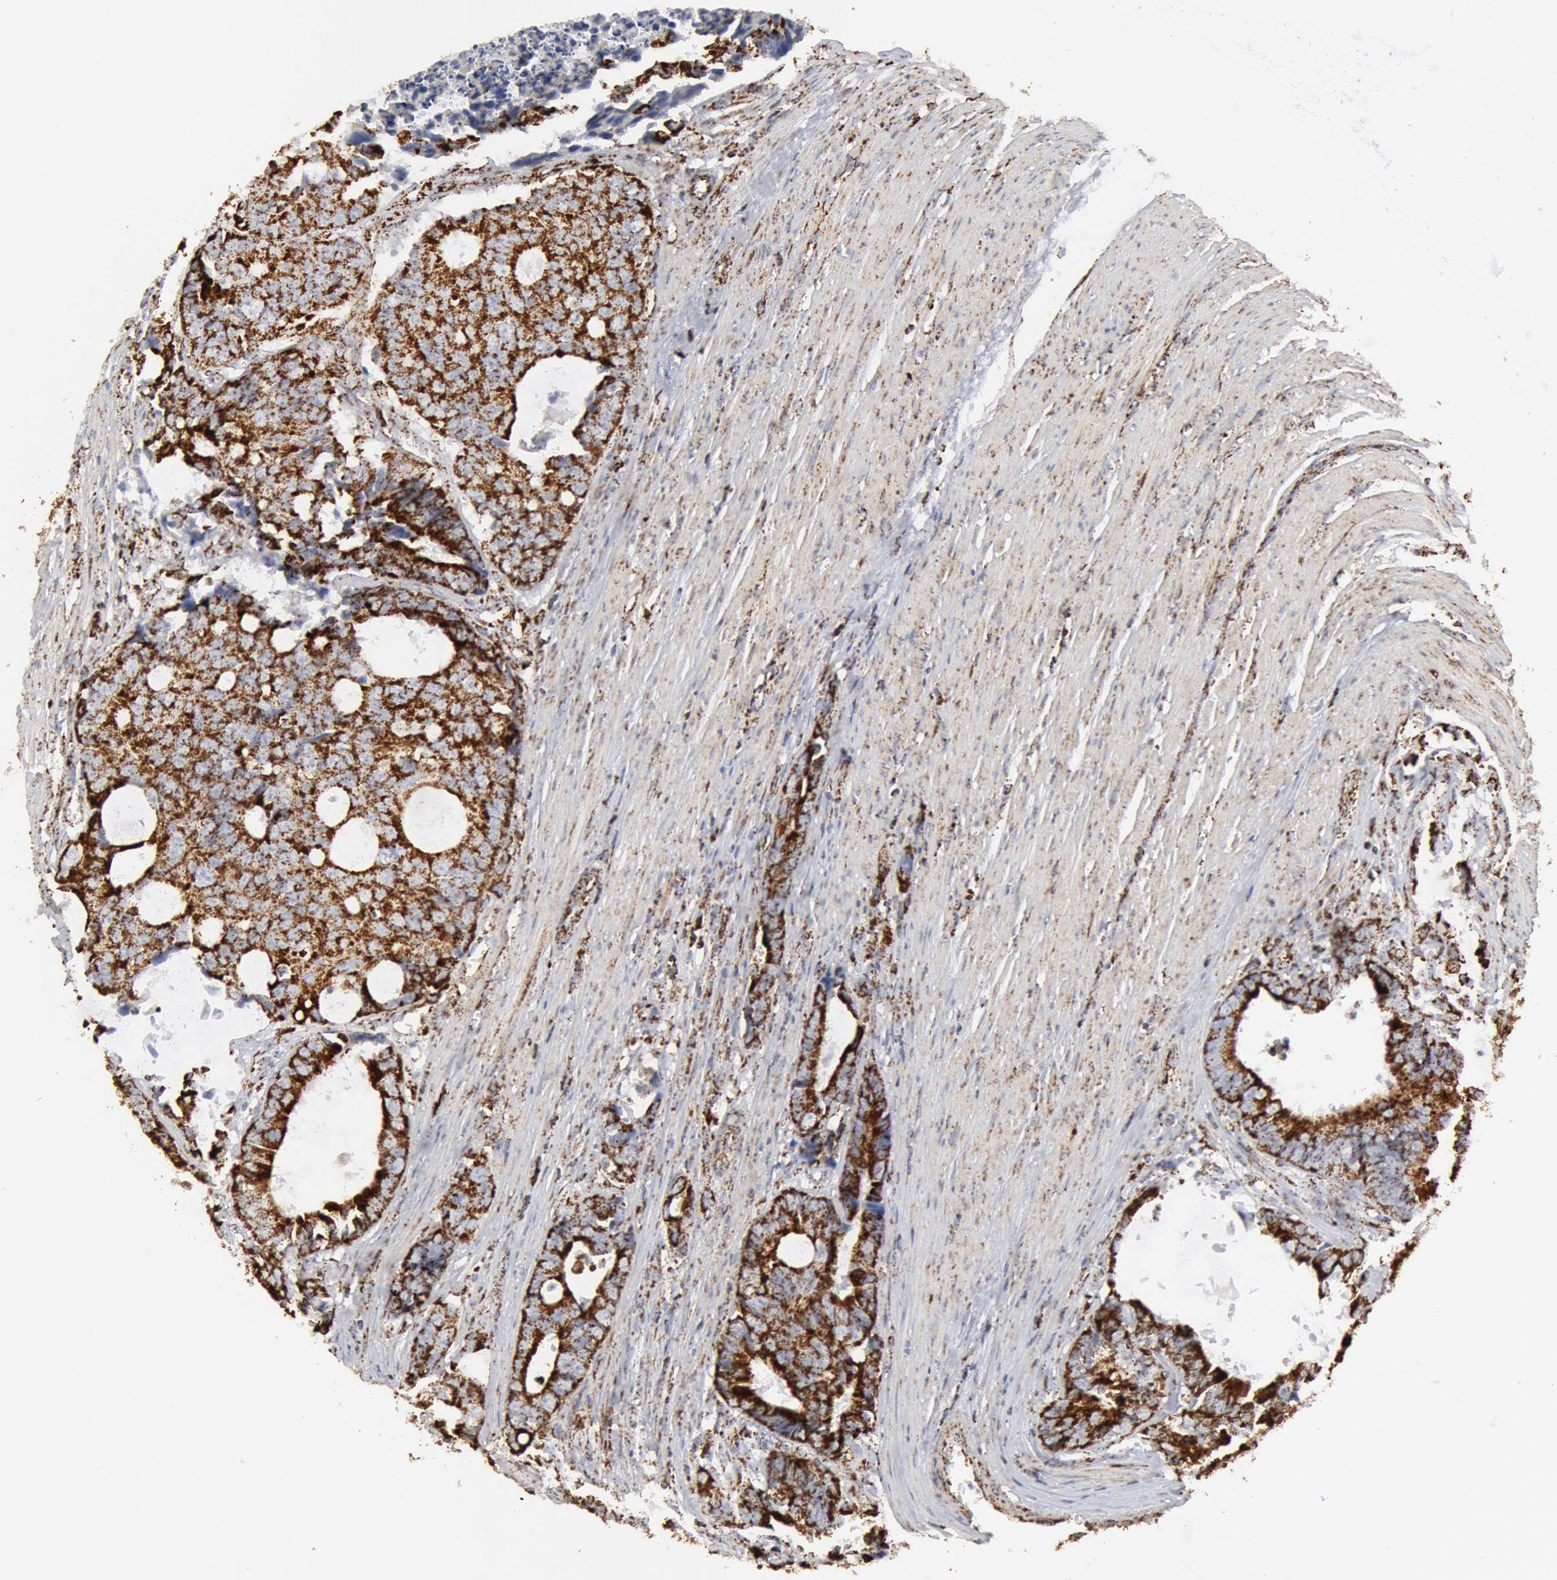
{"staining": {"intensity": "strong", "quantity": ">75%", "location": "cytoplasmic/membranous"}, "tissue": "colorectal cancer", "cell_type": "Tumor cells", "image_type": "cancer", "snomed": [{"axis": "morphology", "description": "Adenocarcinoma, NOS"}, {"axis": "topography", "description": "Rectum"}], "caption": "Protein staining demonstrates strong cytoplasmic/membranous expression in approximately >75% of tumor cells in adenocarcinoma (colorectal).", "gene": "ATP5F1B", "patient": {"sex": "female", "age": 98}}